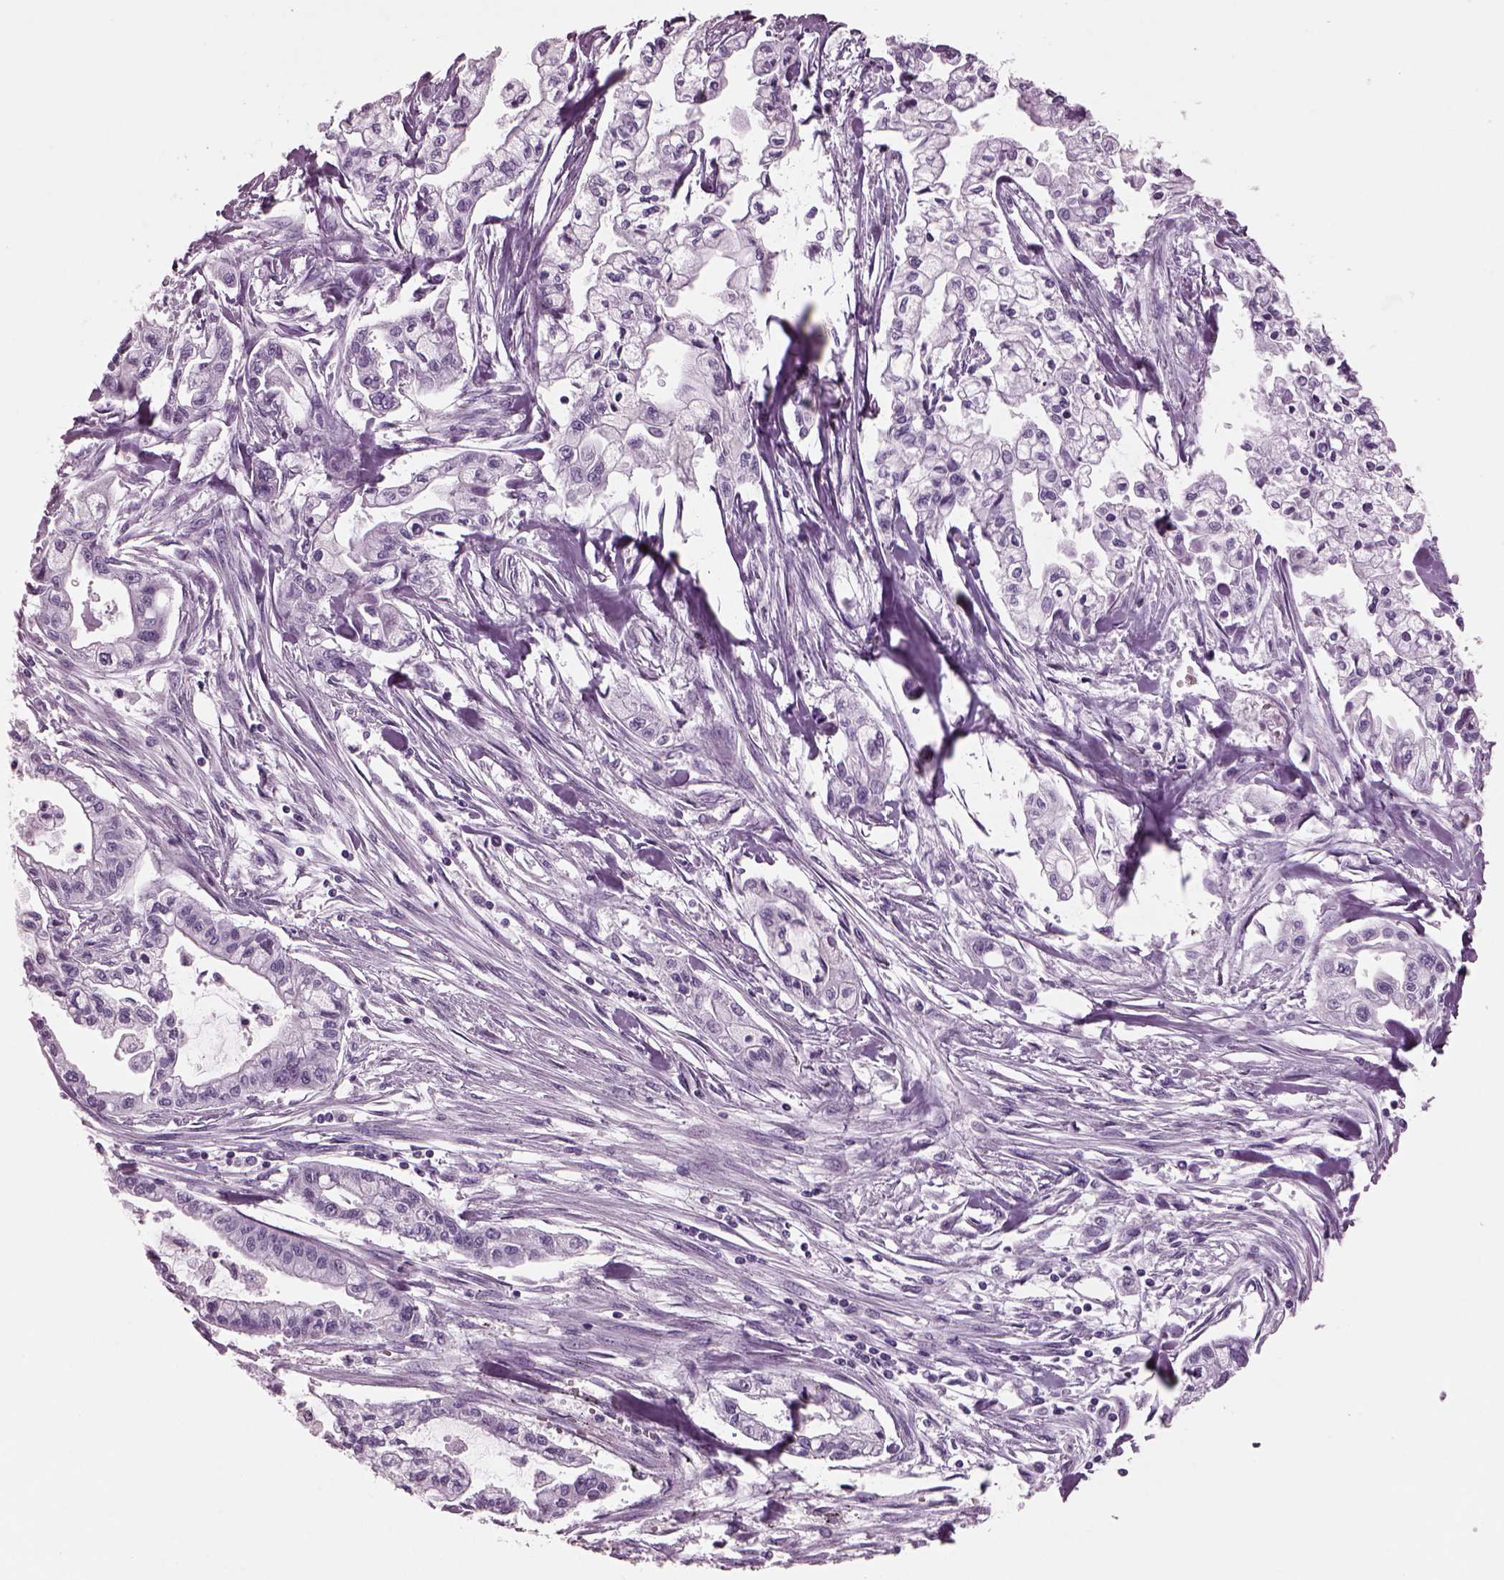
{"staining": {"intensity": "negative", "quantity": "none", "location": "none"}, "tissue": "pancreatic cancer", "cell_type": "Tumor cells", "image_type": "cancer", "snomed": [{"axis": "morphology", "description": "Adenocarcinoma, NOS"}, {"axis": "topography", "description": "Pancreas"}], "caption": "Pancreatic cancer (adenocarcinoma) was stained to show a protein in brown. There is no significant staining in tumor cells.", "gene": "KRTAP3-2", "patient": {"sex": "male", "age": 54}}